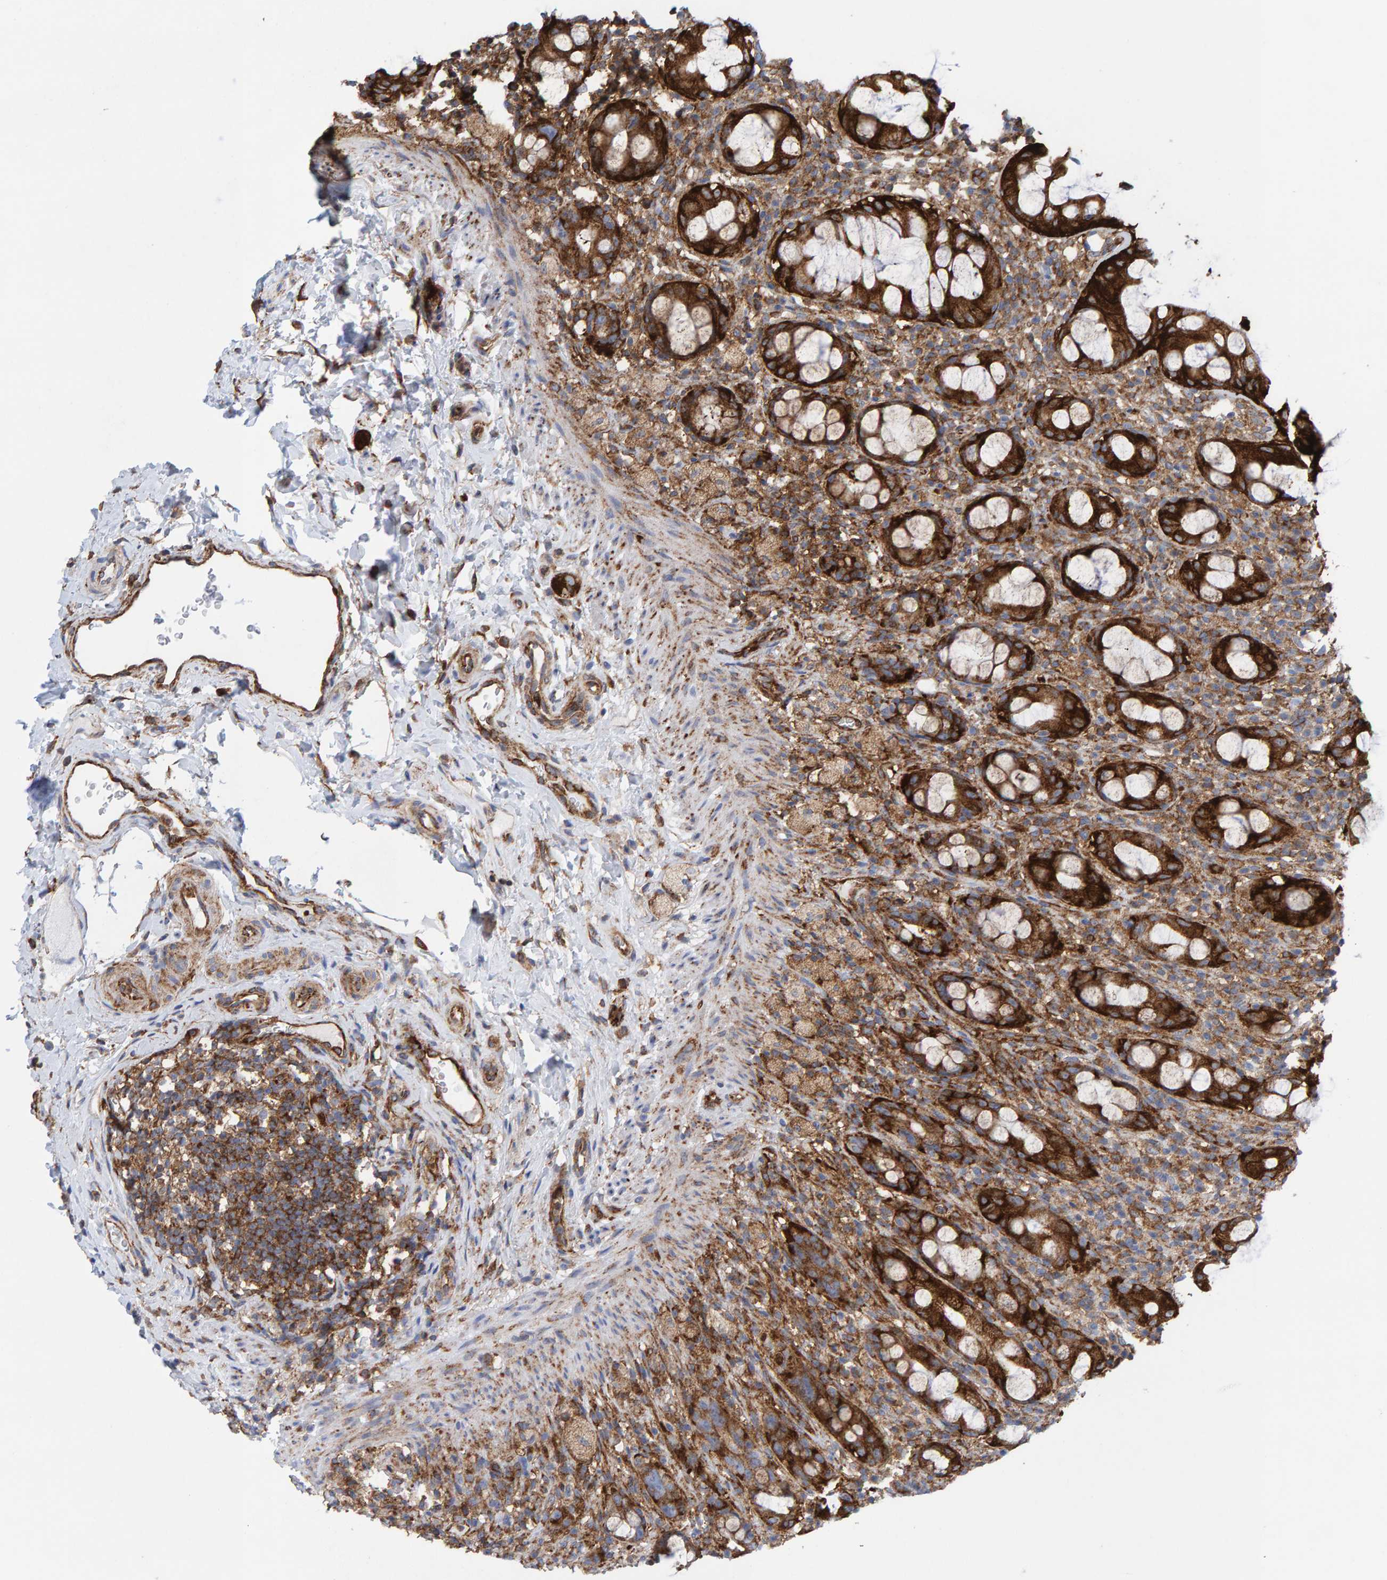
{"staining": {"intensity": "strong", "quantity": ">75%", "location": "cytoplasmic/membranous"}, "tissue": "rectum", "cell_type": "Glandular cells", "image_type": "normal", "snomed": [{"axis": "morphology", "description": "Normal tissue, NOS"}, {"axis": "topography", "description": "Rectum"}], "caption": "Immunohistochemistry (IHC) of benign rectum exhibits high levels of strong cytoplasmic/membranous staining in about >75% of glandular cells.", "gene": "MVP", "patient": {"sex": "male", "age": 44}}